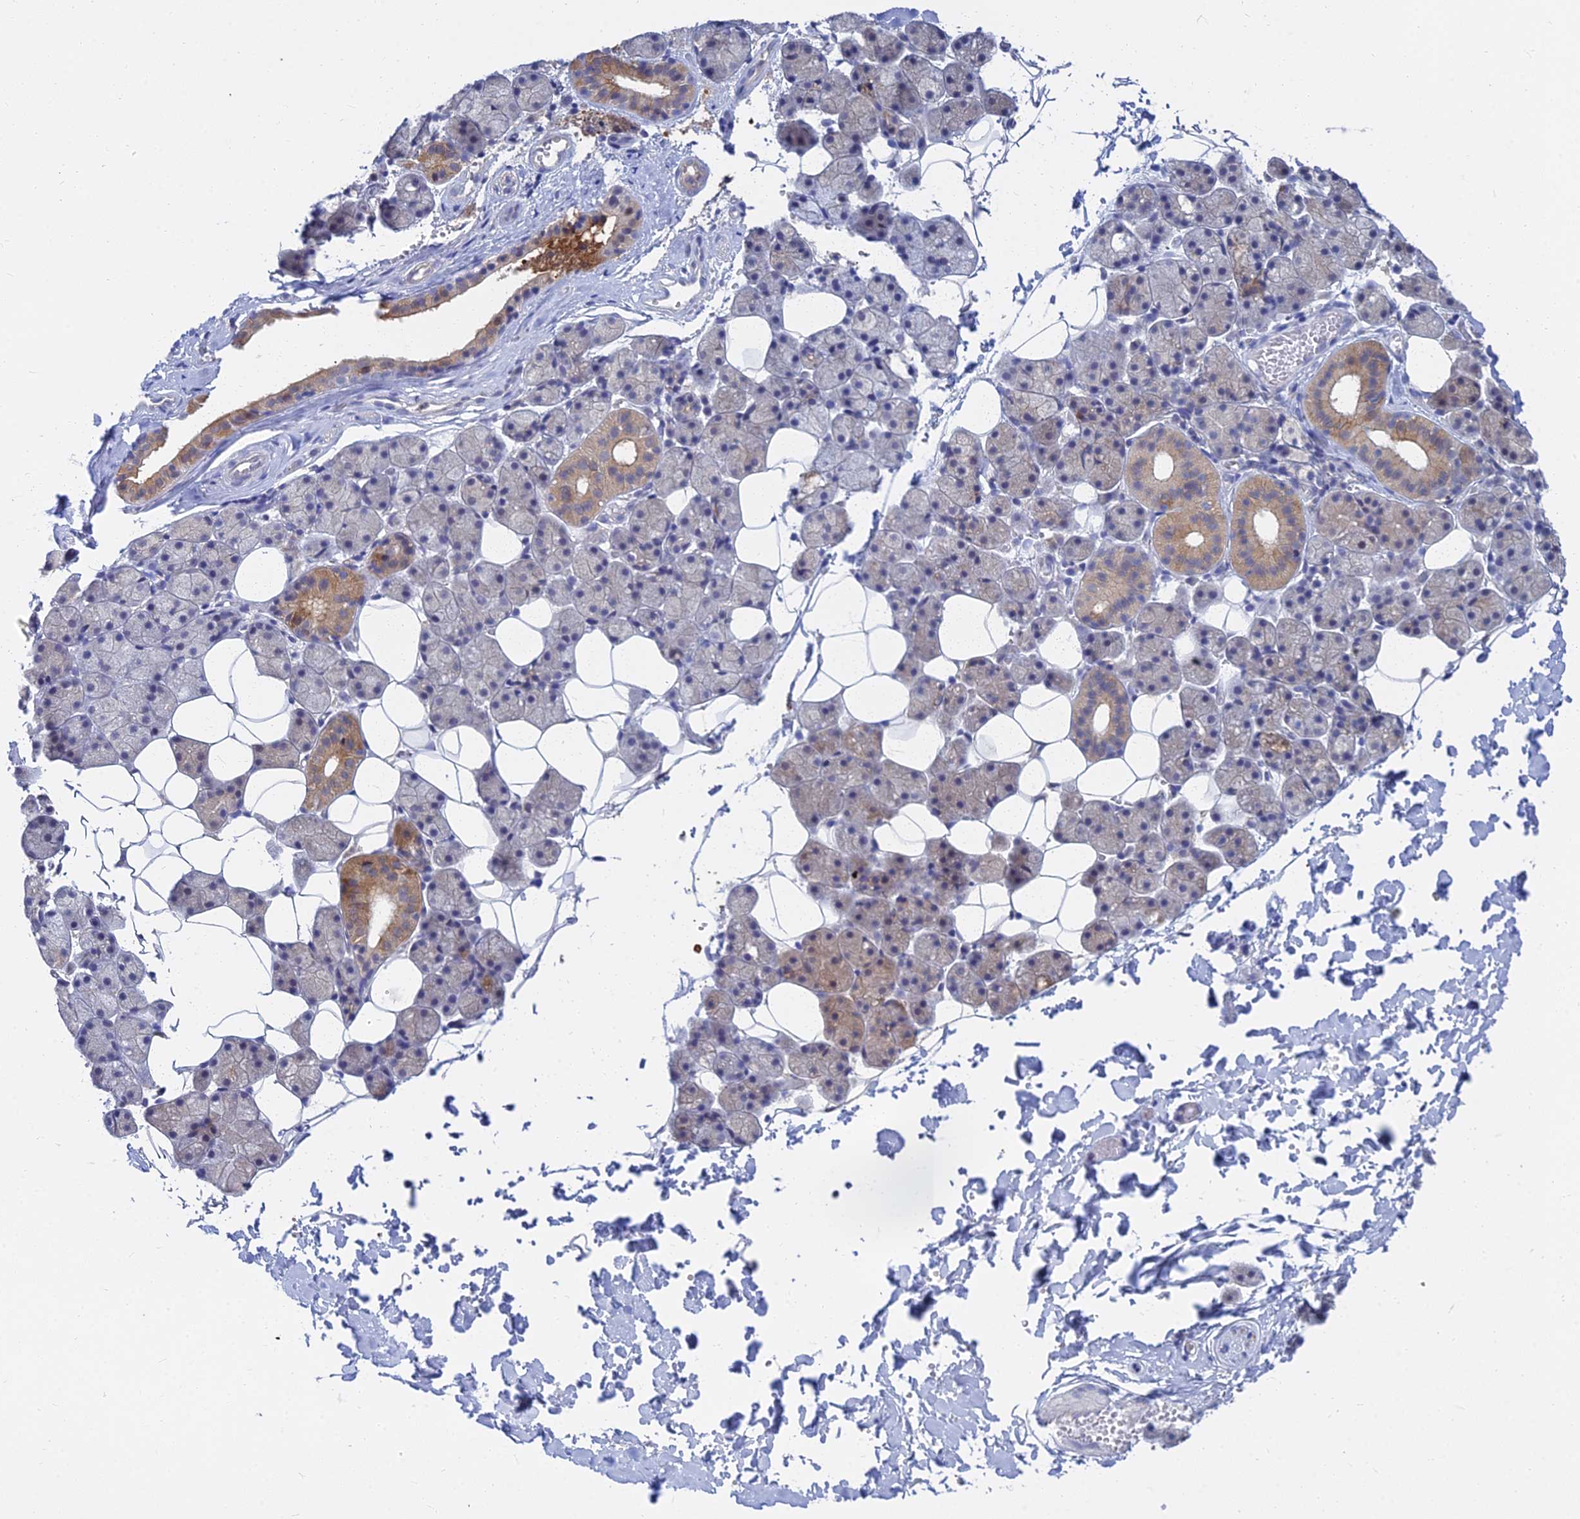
{"staining": {"intensity": "moderate", "quantity": "<25%", "location": "cytoplasmic/membranous"}, "tissue": "salivary gland", "cell_type": "Glandular cells", "image_type": "normal", "snomed": [{"axis": "morphology", "description": "Normal tissue, NOS"}, {"axis": "topography", "description": "Salivary gland"}], "caption": "Protein expression analysis of unremarkable human salivary gland reveals moderate cytoplasmic/membranous staining in about <25% of glandular cells.", "gene": "B3GALT4", "patient": {"sex": "female", "age": 33}}